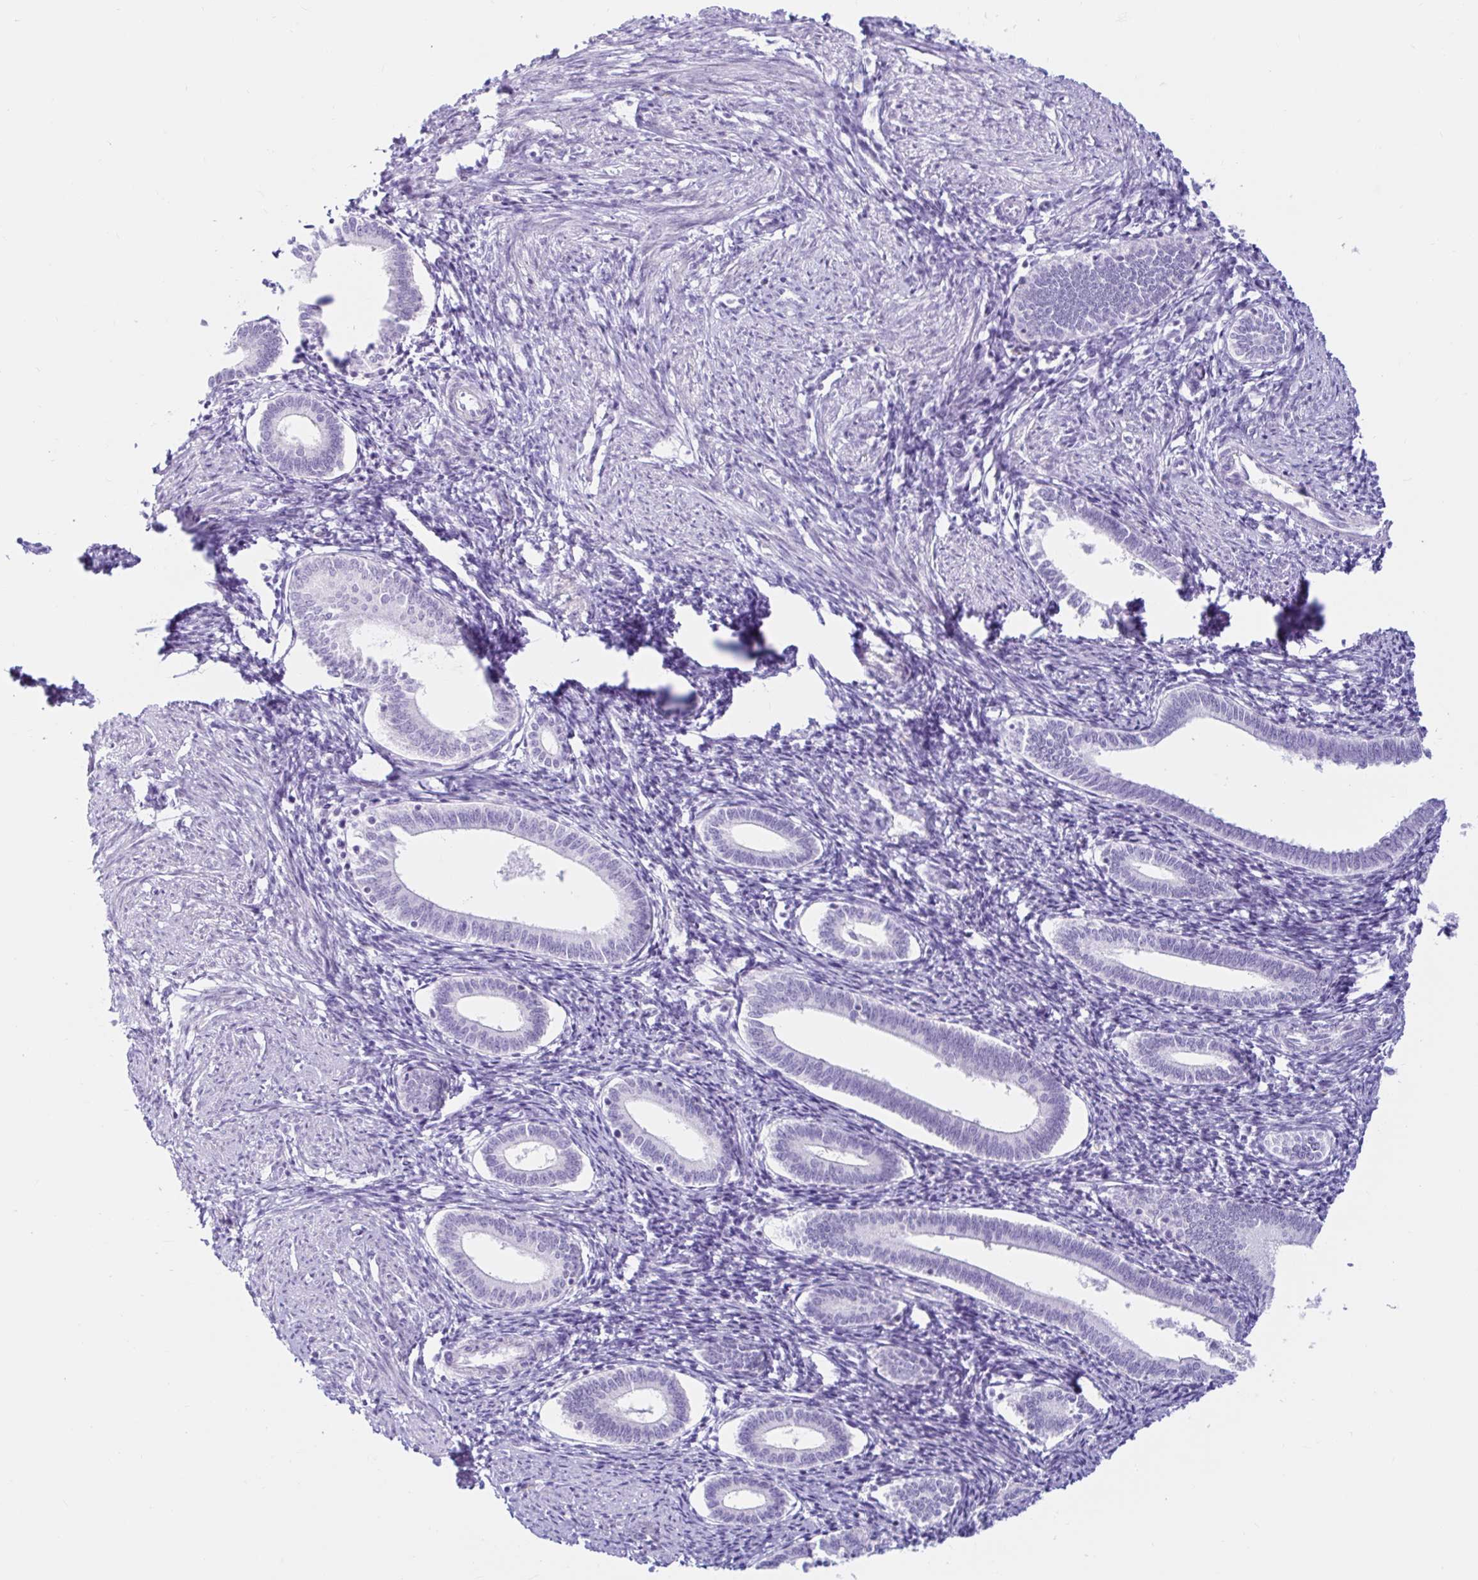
{"staining": {"intensity": "negative", "quantity": "none", "location": "none"}, "tissue": "endometrium", "cell_type": "Cells in endometrial stroma", "image_type": "normal", "snomed": [{"axis": "morphology", "description": "Normal tissue, NOS"}, {"axis": "topography", "description": "Endometrium"}], "caption": "This photomicrograph is of unremarkable endometrium stained with immunohistochemistry (IHC) to label a protein in brown with the nuclei are counter-stained blue. There is no expression in cells in endometrial stroma. Nuclei are stained in blue.", "gene": "BEST1", "patient": {"sex": "female", "age": 41}}